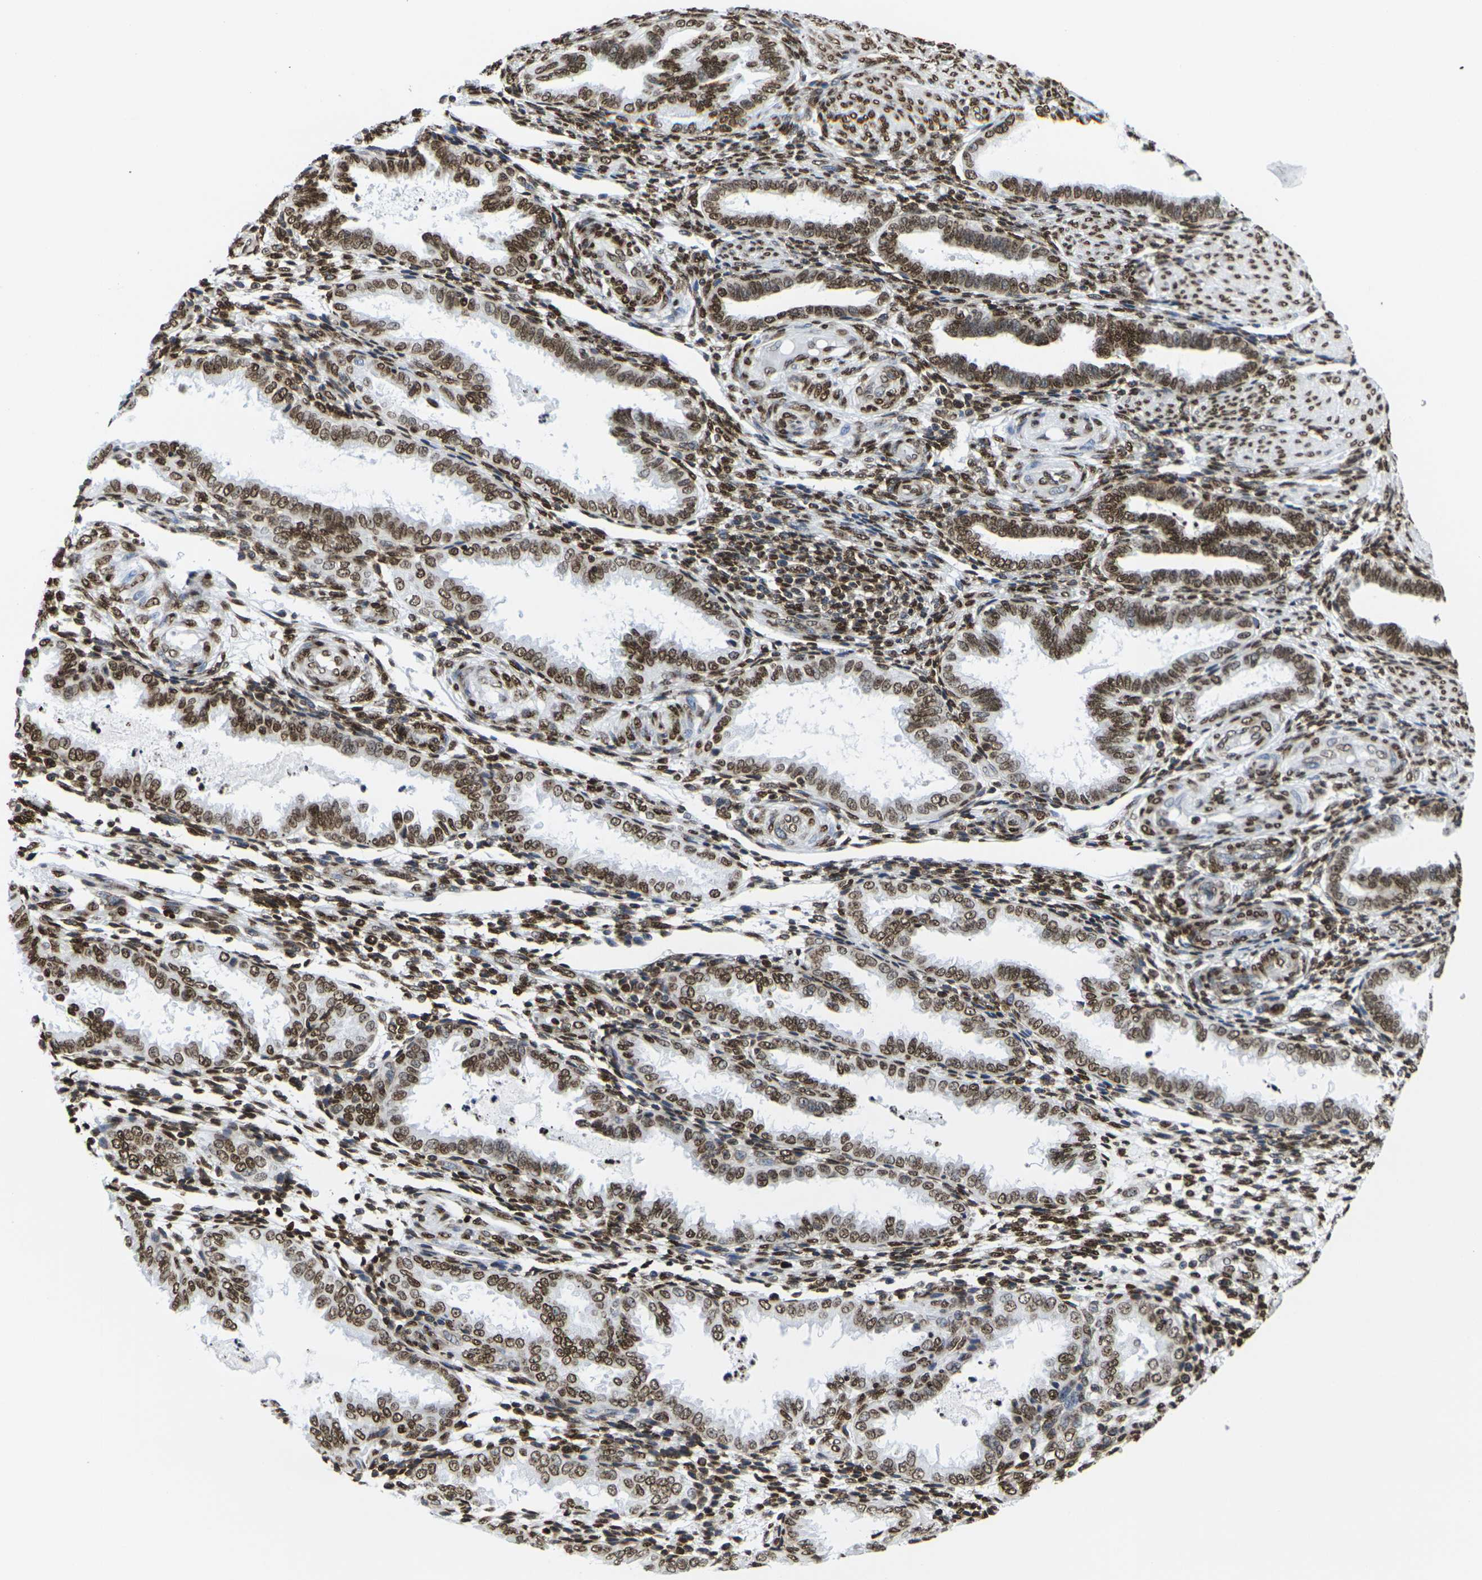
{"staining": {"intensity": "strong", "quantity": ">75%", "location": "nuclear"}, "tissue": "endometrium", "cell_type": "Cells in endometrial stroma", "image_type": "normal", "snomed": [{"axis": "morphology", "description": "Normal tissue, NOS"}, {"axis": "topography", "description": "Endometrium"}], "caption": "Benign endometrium displays strong nuclear positivity in approximately >75% of cells in endometrial stroma, visualized by immunohistochemistry.", "gene": "H2AC21", "patient": {"sex": "female", "age": 33}}